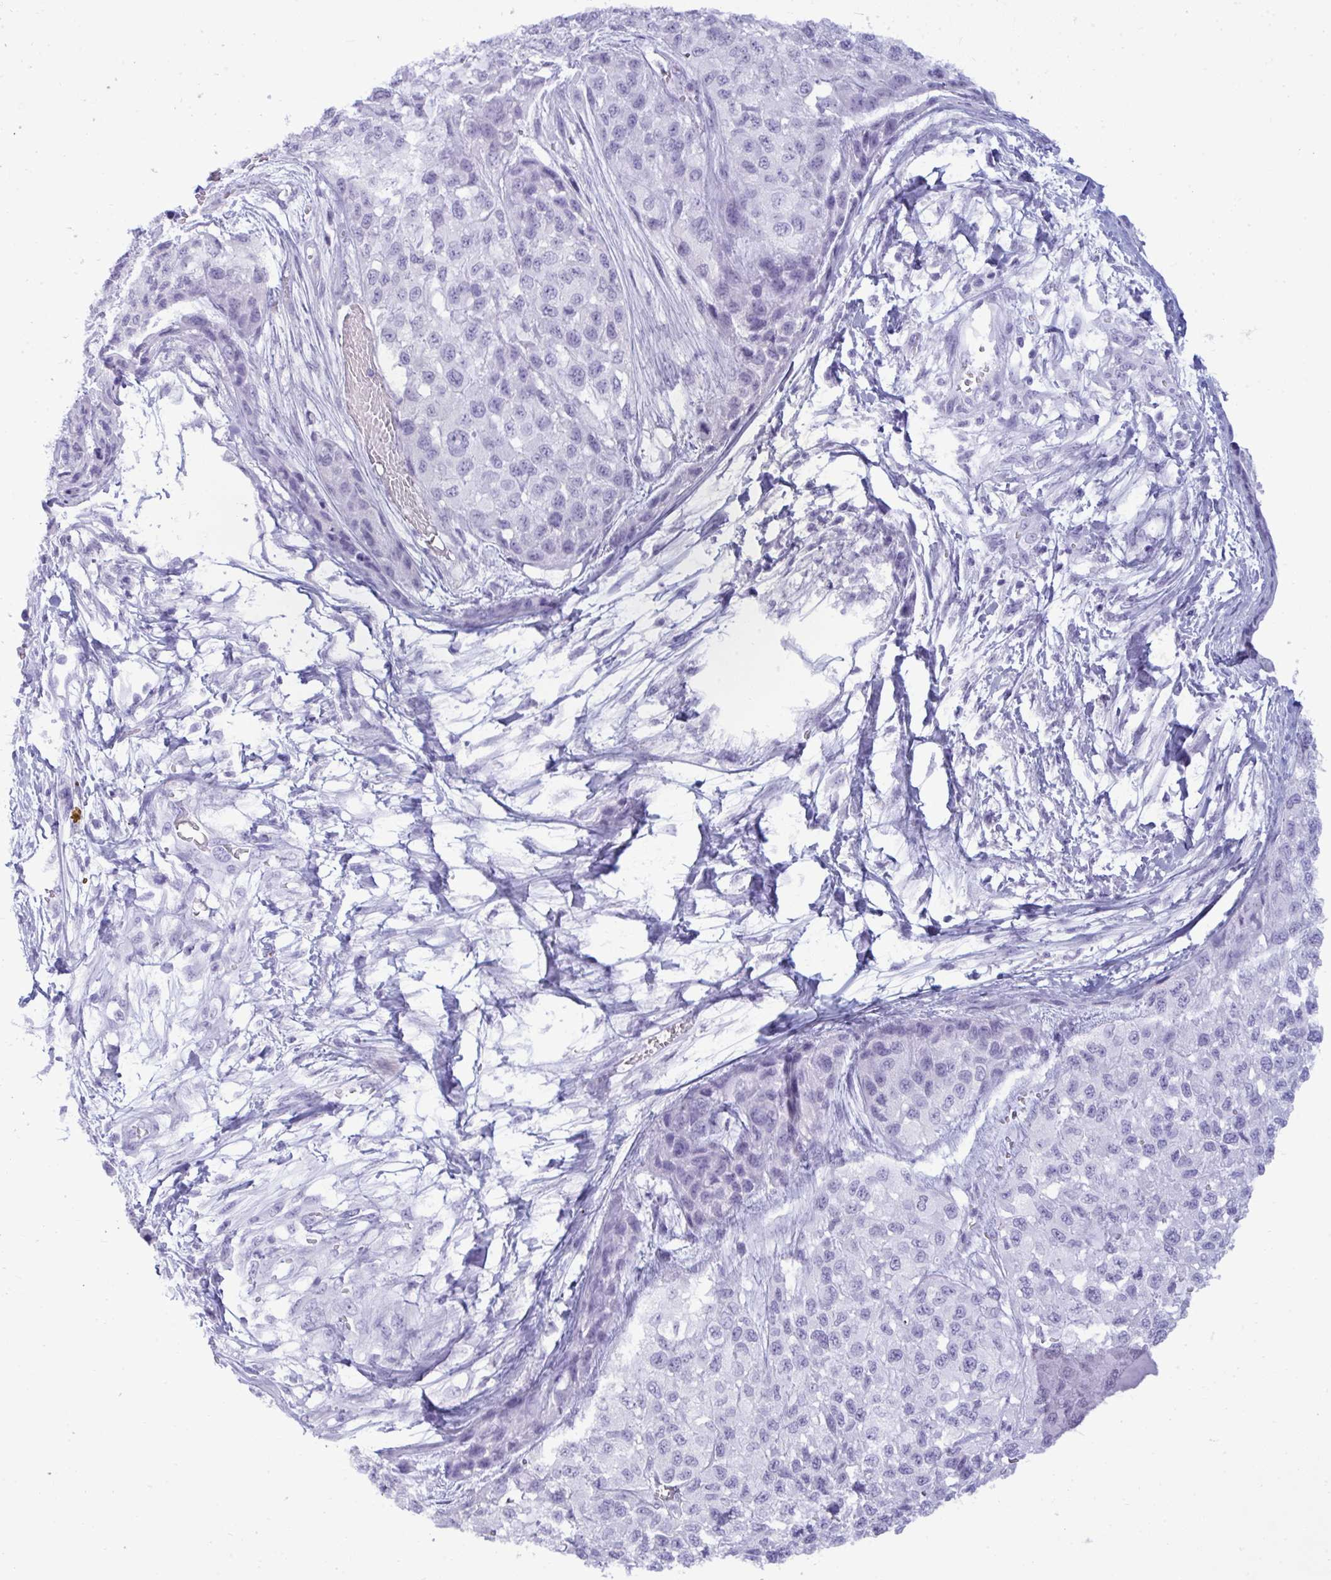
{"staining": {"intensity": "negative", "quantity": "none", "location": "none"}, "tissue": "melanoma", "cell_type": "Tumor cells", "image_type": "cancer", "snomed": [{"axis": "morphology", "description": "Malignant melanoma, NOS"}, {"axis": "topography", "description": "Skin"}], "caption": "Immunohistochemistry histopathology image of neoplastic tissue: melanoma stained with DAB displays no significant protein expression in tumor cells.", "gene": "ANKRD60", "patient": {"sex": "male", "age": 62}}